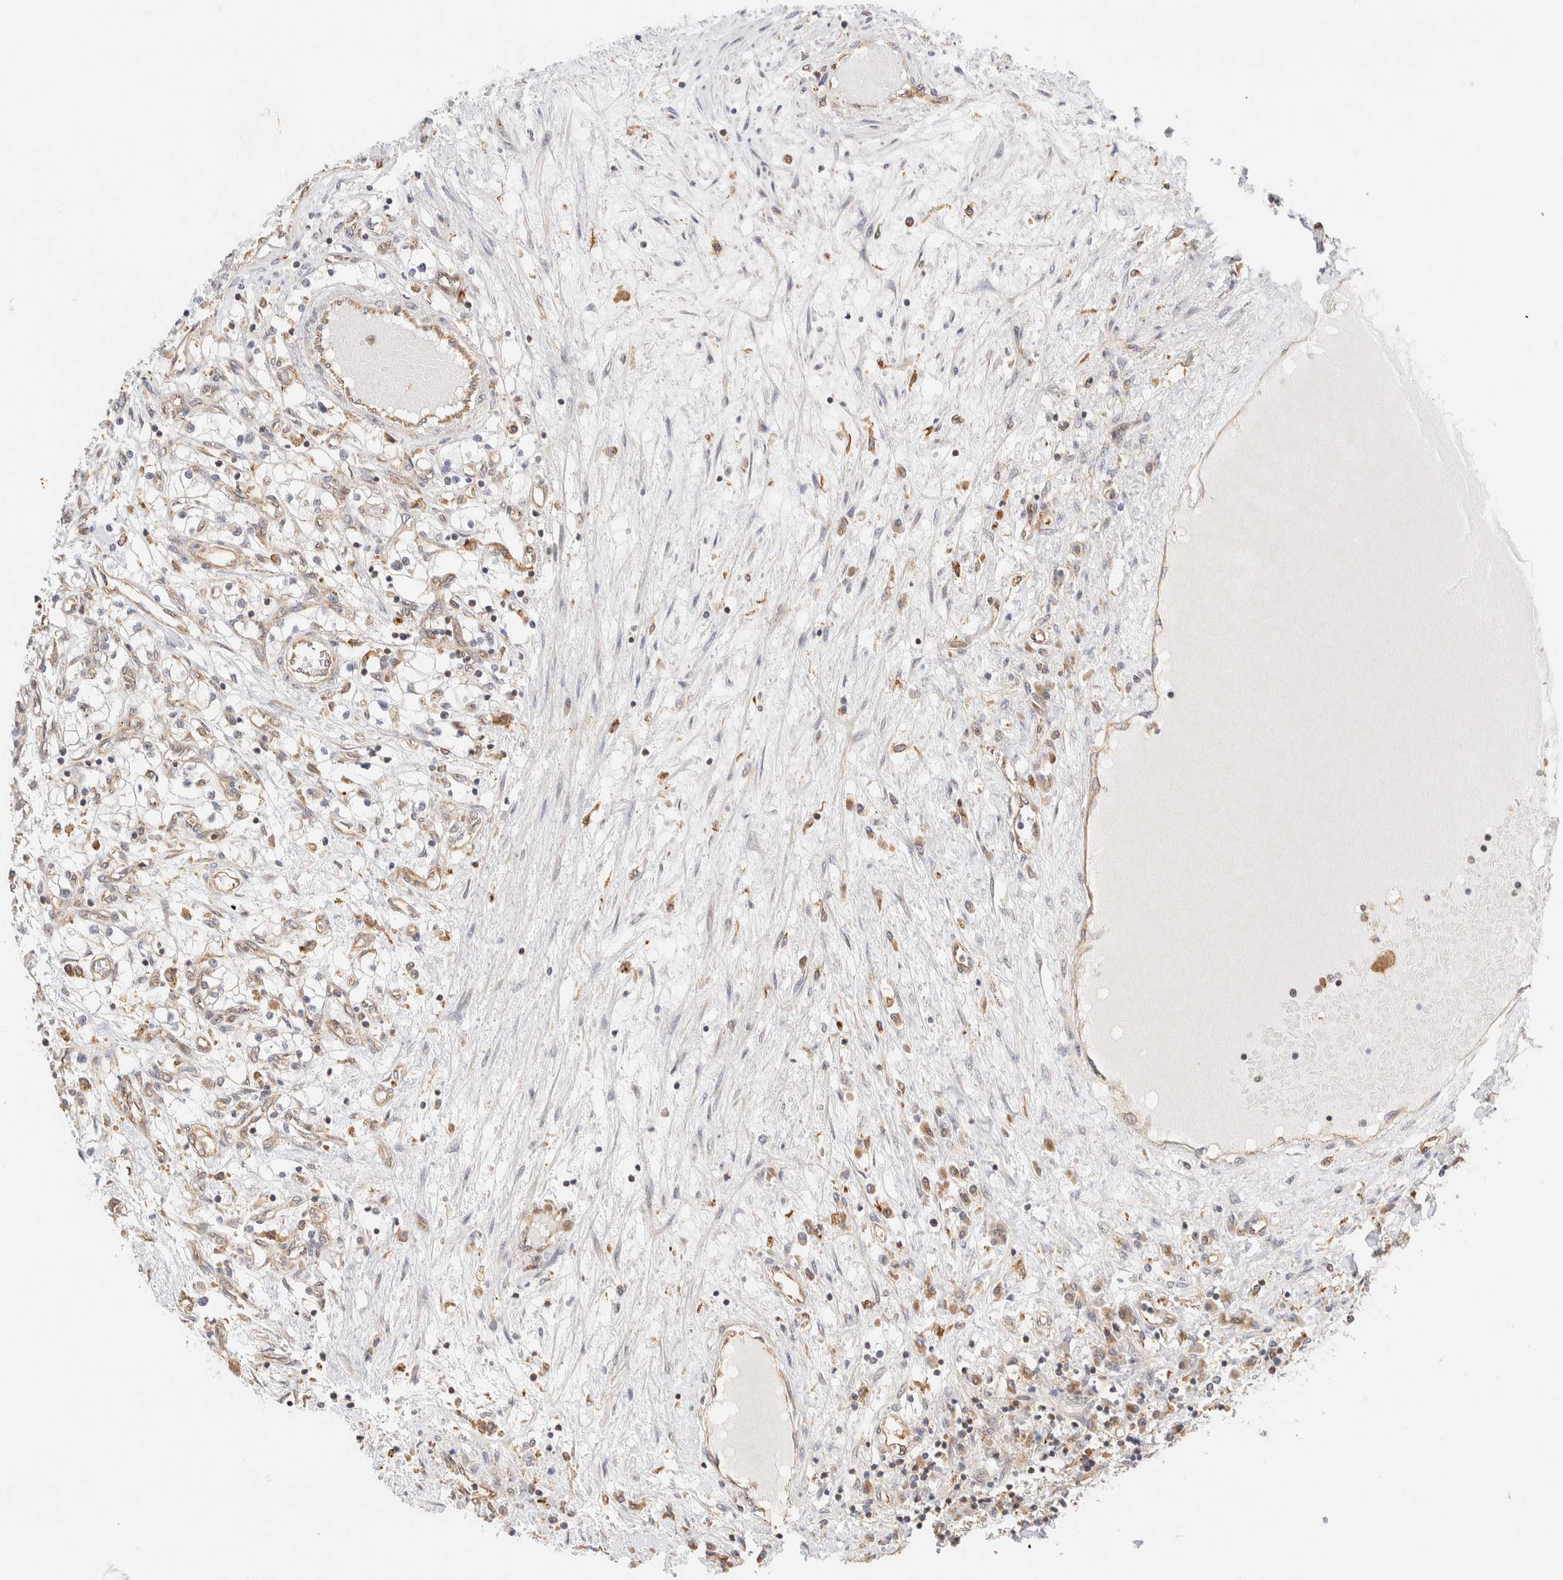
{"staining": {"intensity": "weak", "quantity": "<25%", "location": "cytoplasmic/membranous"}, "tissue": "renal cancer", "cell_type": "Tumor cells", "image_type": "cancer", "snomed": [{"axis": "morphology", "description": "Adenocarcinoma, NOS"}, {"axis": "topography", "description": "Kidney"}], "caption": "An immunohistochemistry (IHC) micrograph of adenocarcinoma (renal) is shown. There is no staining in tumor cells of adenocarcinoma (renal).", "gene": "RABEP1", "patient": {"sex": "male", "age": 68}}